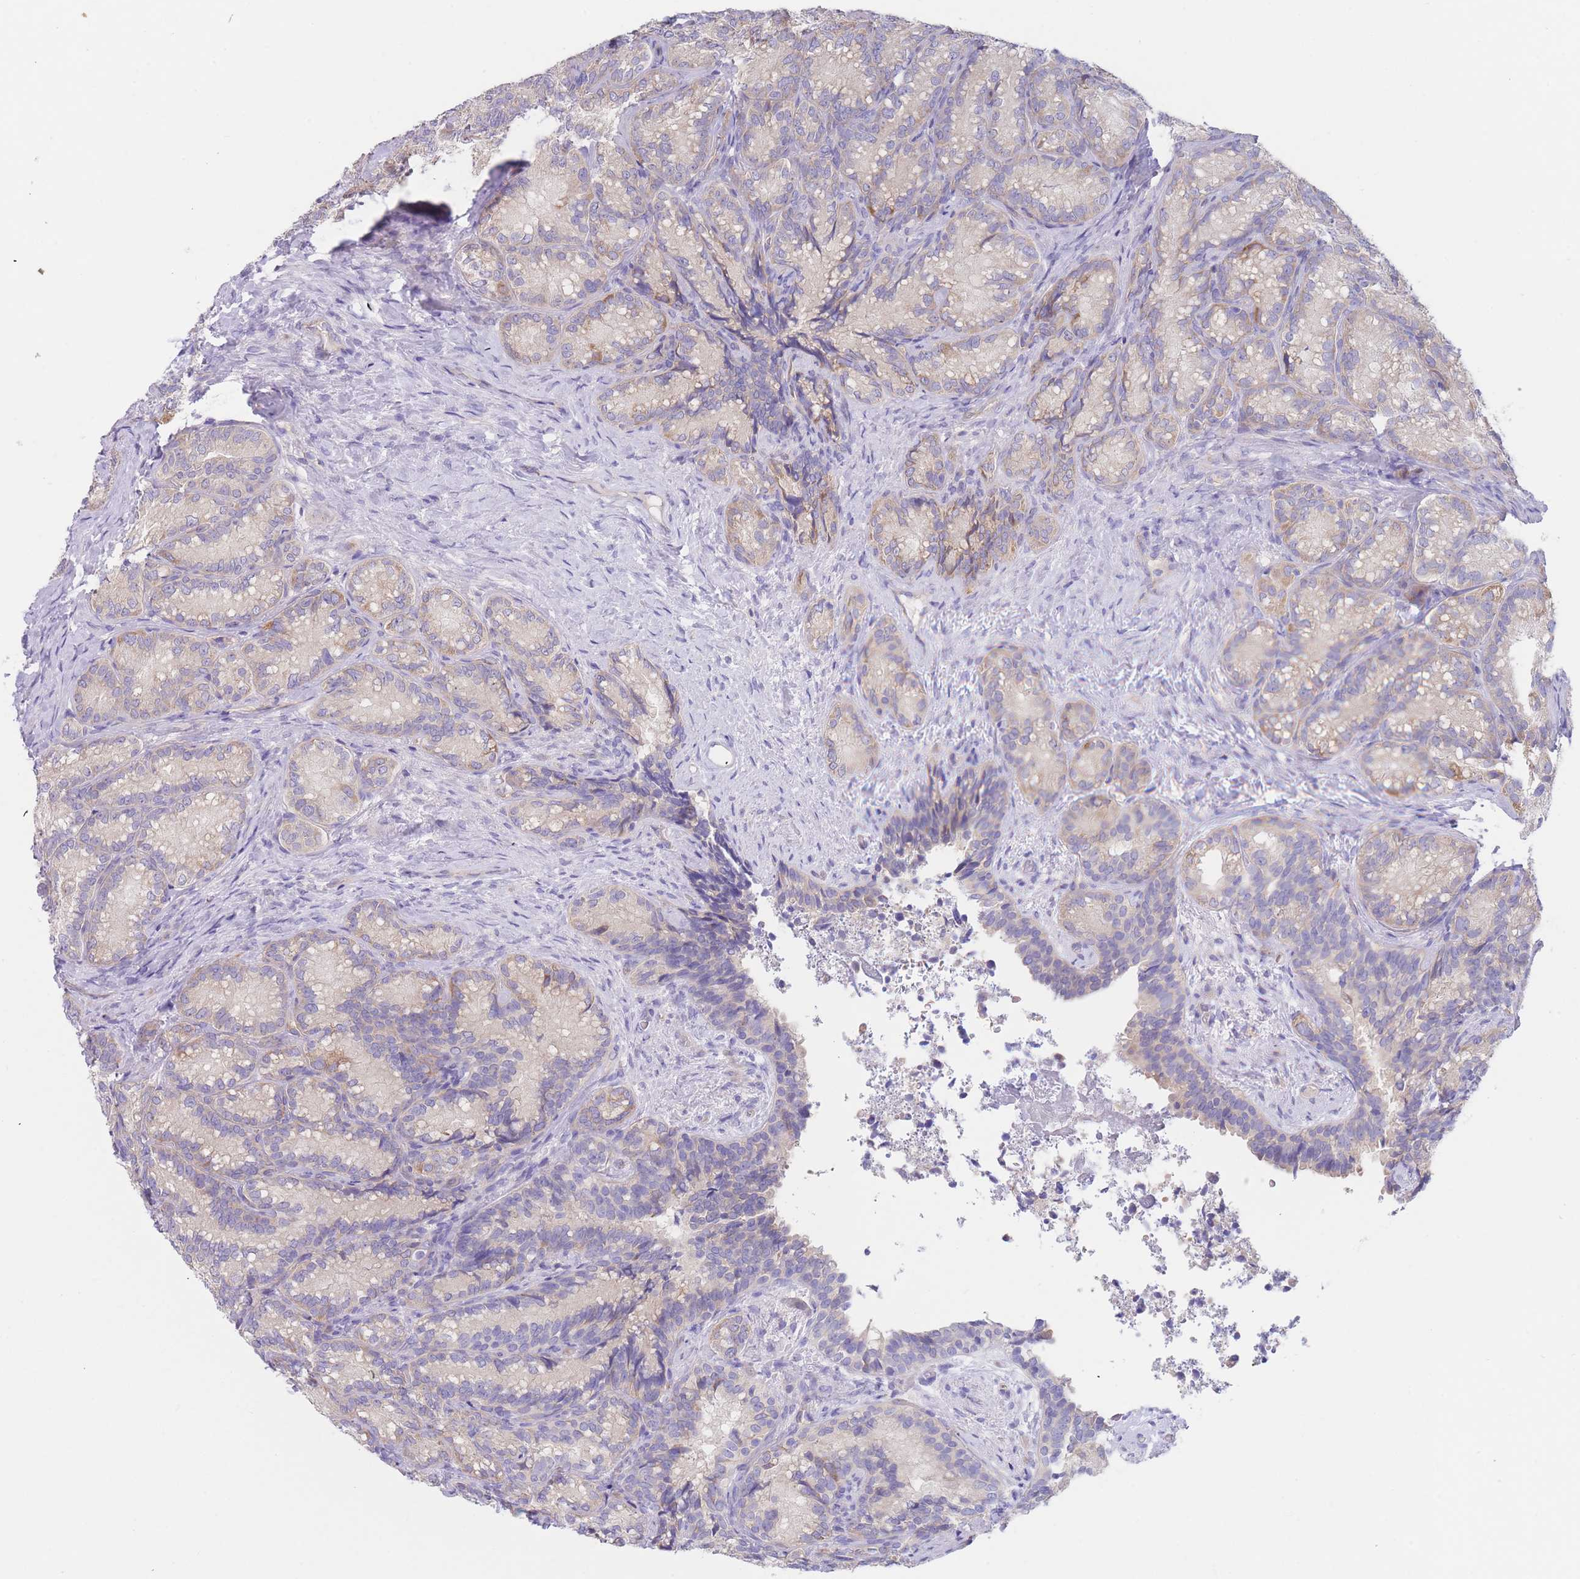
{"staining": {"intensity": "negative", "quantity": "none", "location": "none"}, "tissue": "seminal vesicle", "cell_type": "Glandular cells", "image_type": "normal", "snomed": [{"axis": "morphology", "description": "Normal tissue, NOS"}, {"axis": "topography", "description": "Seminal veicle"}], "caption": "Immunohistochemistry (IHC) histopathology image of benign seminal vesicle stained for a protein (brown), which displays no positivity in glandular cells.", "gene": "ZNF281", "patient": {"sex": "male", "age": 58}}